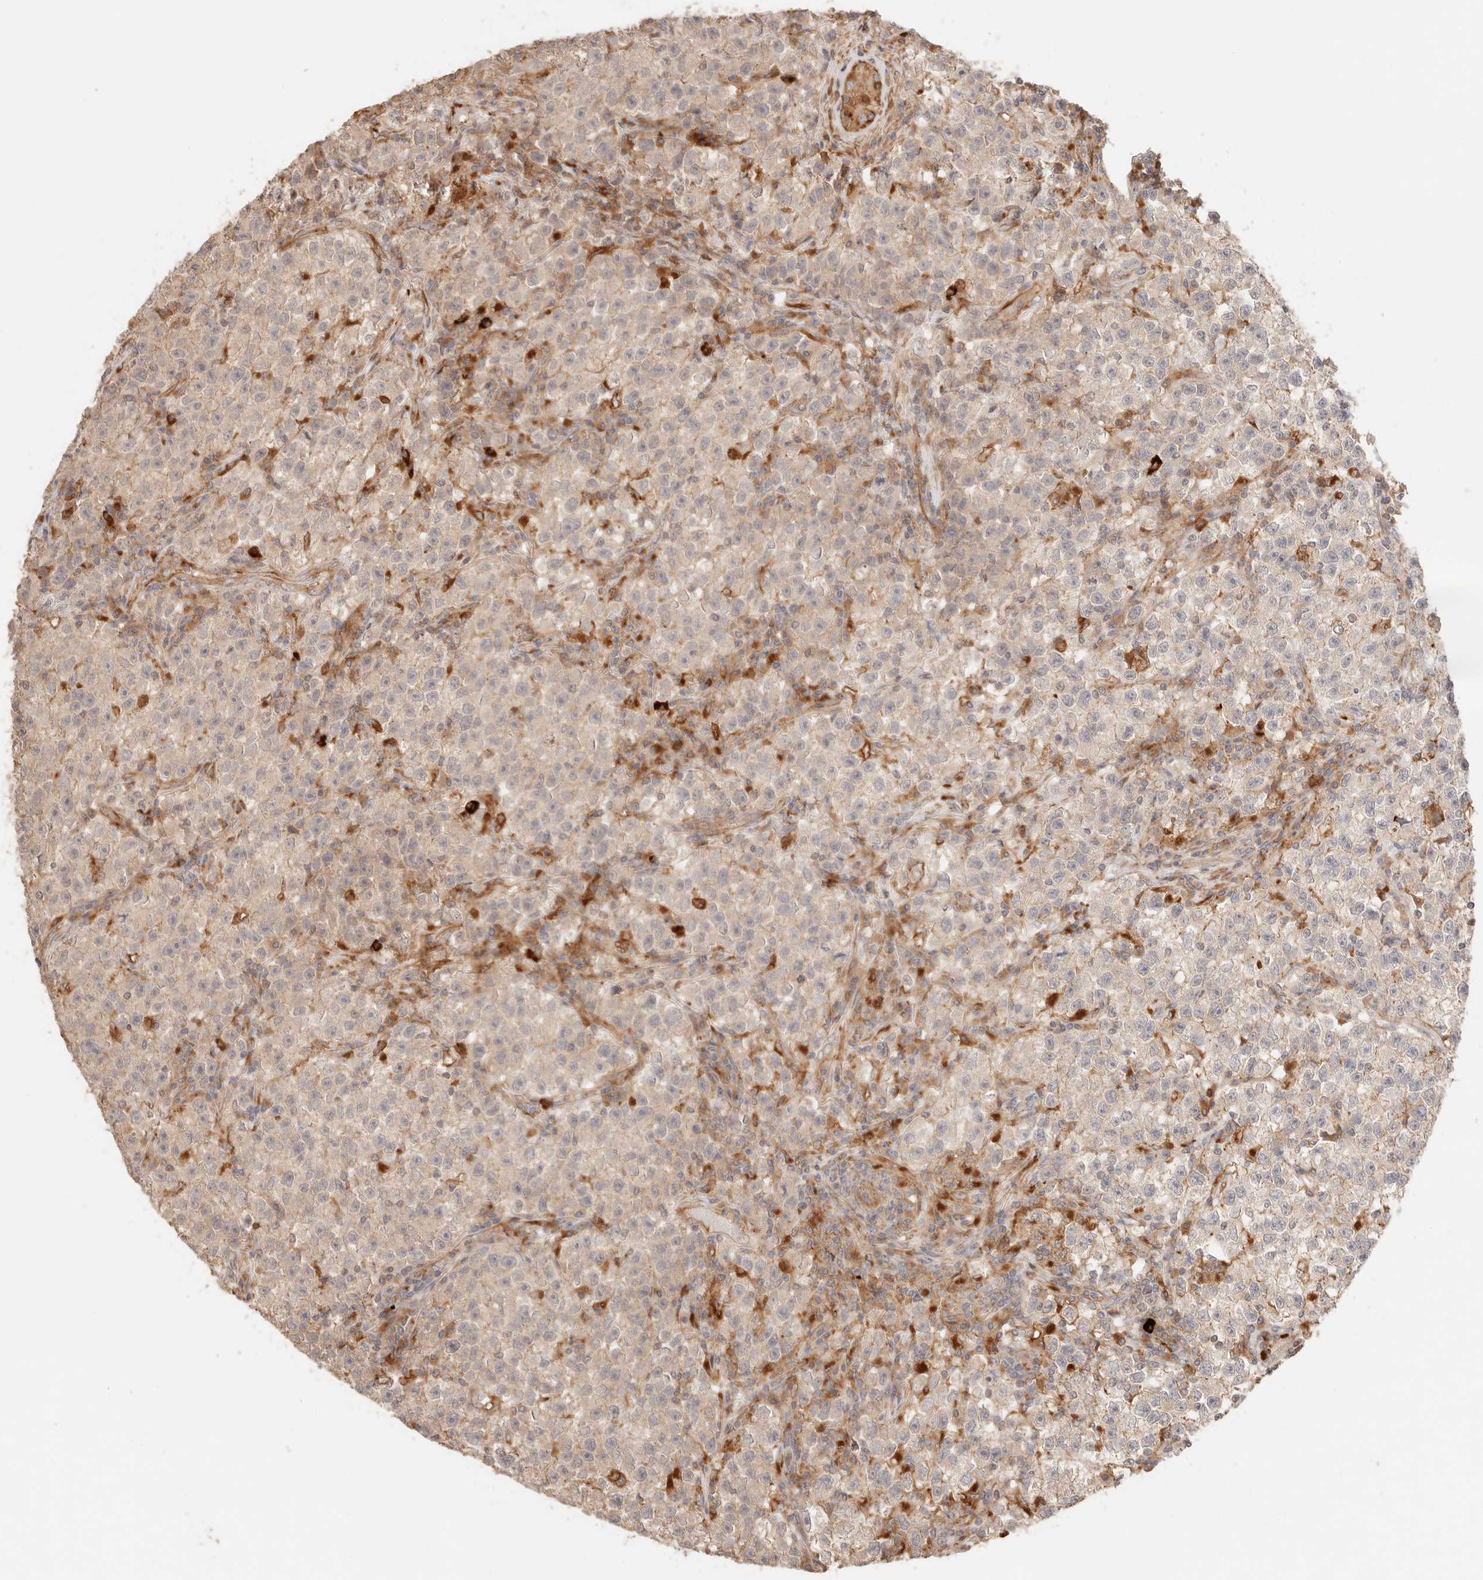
{"staining": {"intensity": "weak", "quantity": "<25%", "location": "cytoplasmic/membranous"}, "tissue": "testis cancer", "cell_type": "Tumor cells", "image_type": "cancer", "snomed": [{"axis": "morphology", "description": "Seminoma, NOS"}, {"axis": "topography", "description": "Testis"}], "caption": "Tumor cells are negative for protein expression in human testis cancer (seminoma). (DAB immunohistochemistry, high magnification).", "gene": "IL1R2", "patient": {"sex": "male", "age": 22}}